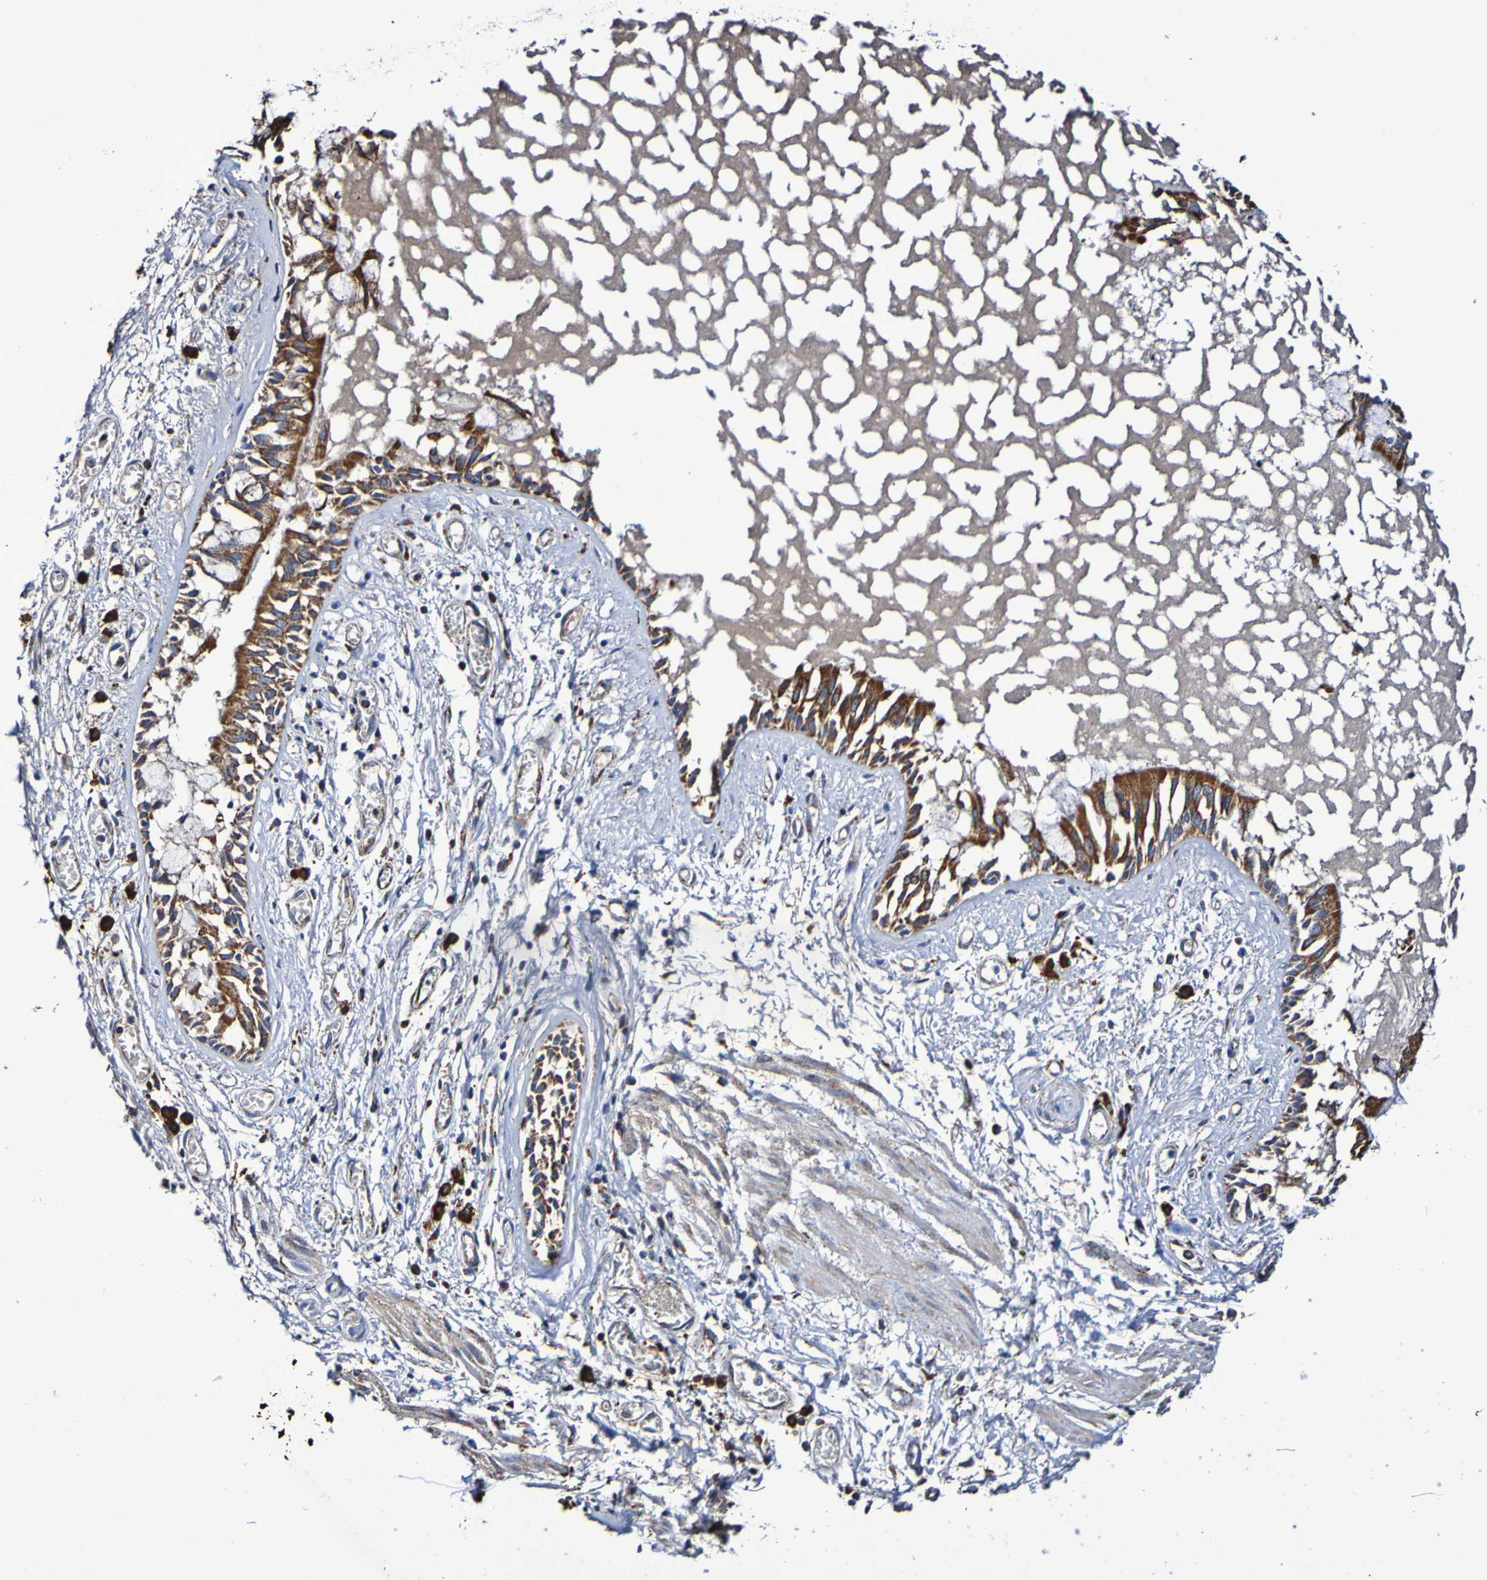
{"staining": {"intensity": "strong", "quantity": ">75%", "location": "cytoplasmic/membranous"}, "tissue": "bronchus", "cell_type": "Respiratory epithelial cells", "image_type": "normal", "snomed": [{"axis": "morphology", "description": "Normal tissue, NOS"}, {"axis": "morphology", "description": "Inflammation, NOS"}, {"axis": "topography", "description": "Cartilage tissue"}, {"axis": "topography", "description": "Lung"}], "caption": "Immunohistochemical staining of normal bronchus reveals >75% levels of strong cytoplasmic/membranous protein staining in approximately >75% of respiratory epithelial cells.", "gene": "IL18R1", "patient": {"sex": "male", "age": 71}}